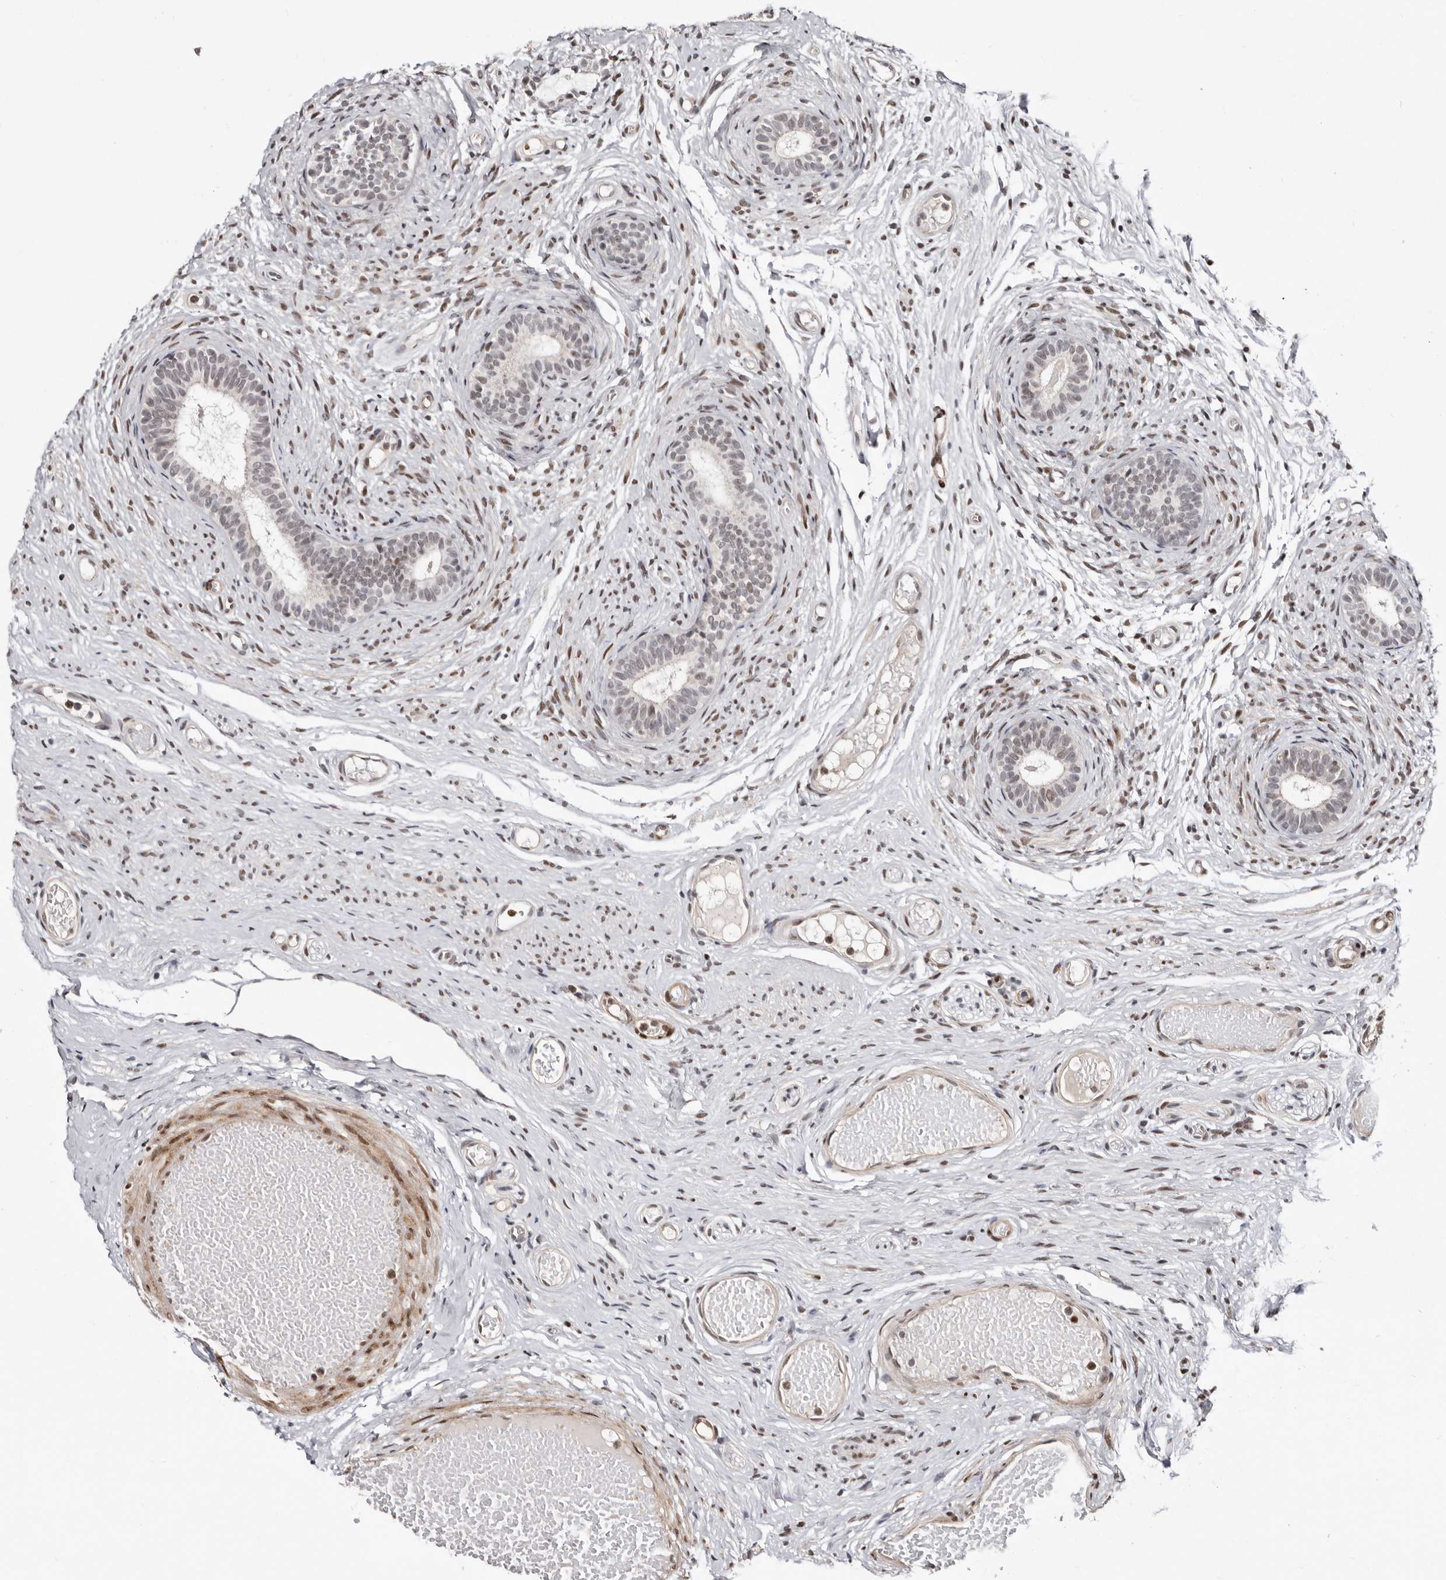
{"staining": {"intensity": "moderate", "quantity": ">75%", "location": "cytoplasmic/membranous,nuclear"}, "tissue": "epididymis", "cell_type": "Glandular cells", "image_type": "normal", "snomed": [{"axis": "morphology", "description": "Normal tissue, NOS"}, {"axis": "topography", "description": "Epididymis"}], "caption": "Immunohistochemistry (IHC) histopathology image of benign epididymis: epididymis stained using immunohistochemistry displays medium levels of moderate protein expression localized specifically in the cytoplasmic/membranous,nuclear of glandular cells, appearing as a cytoplasmic/membranous,nuclear brown color.", "gene": "SMAD7", "patient": {"sex": "male", "age": 9}}